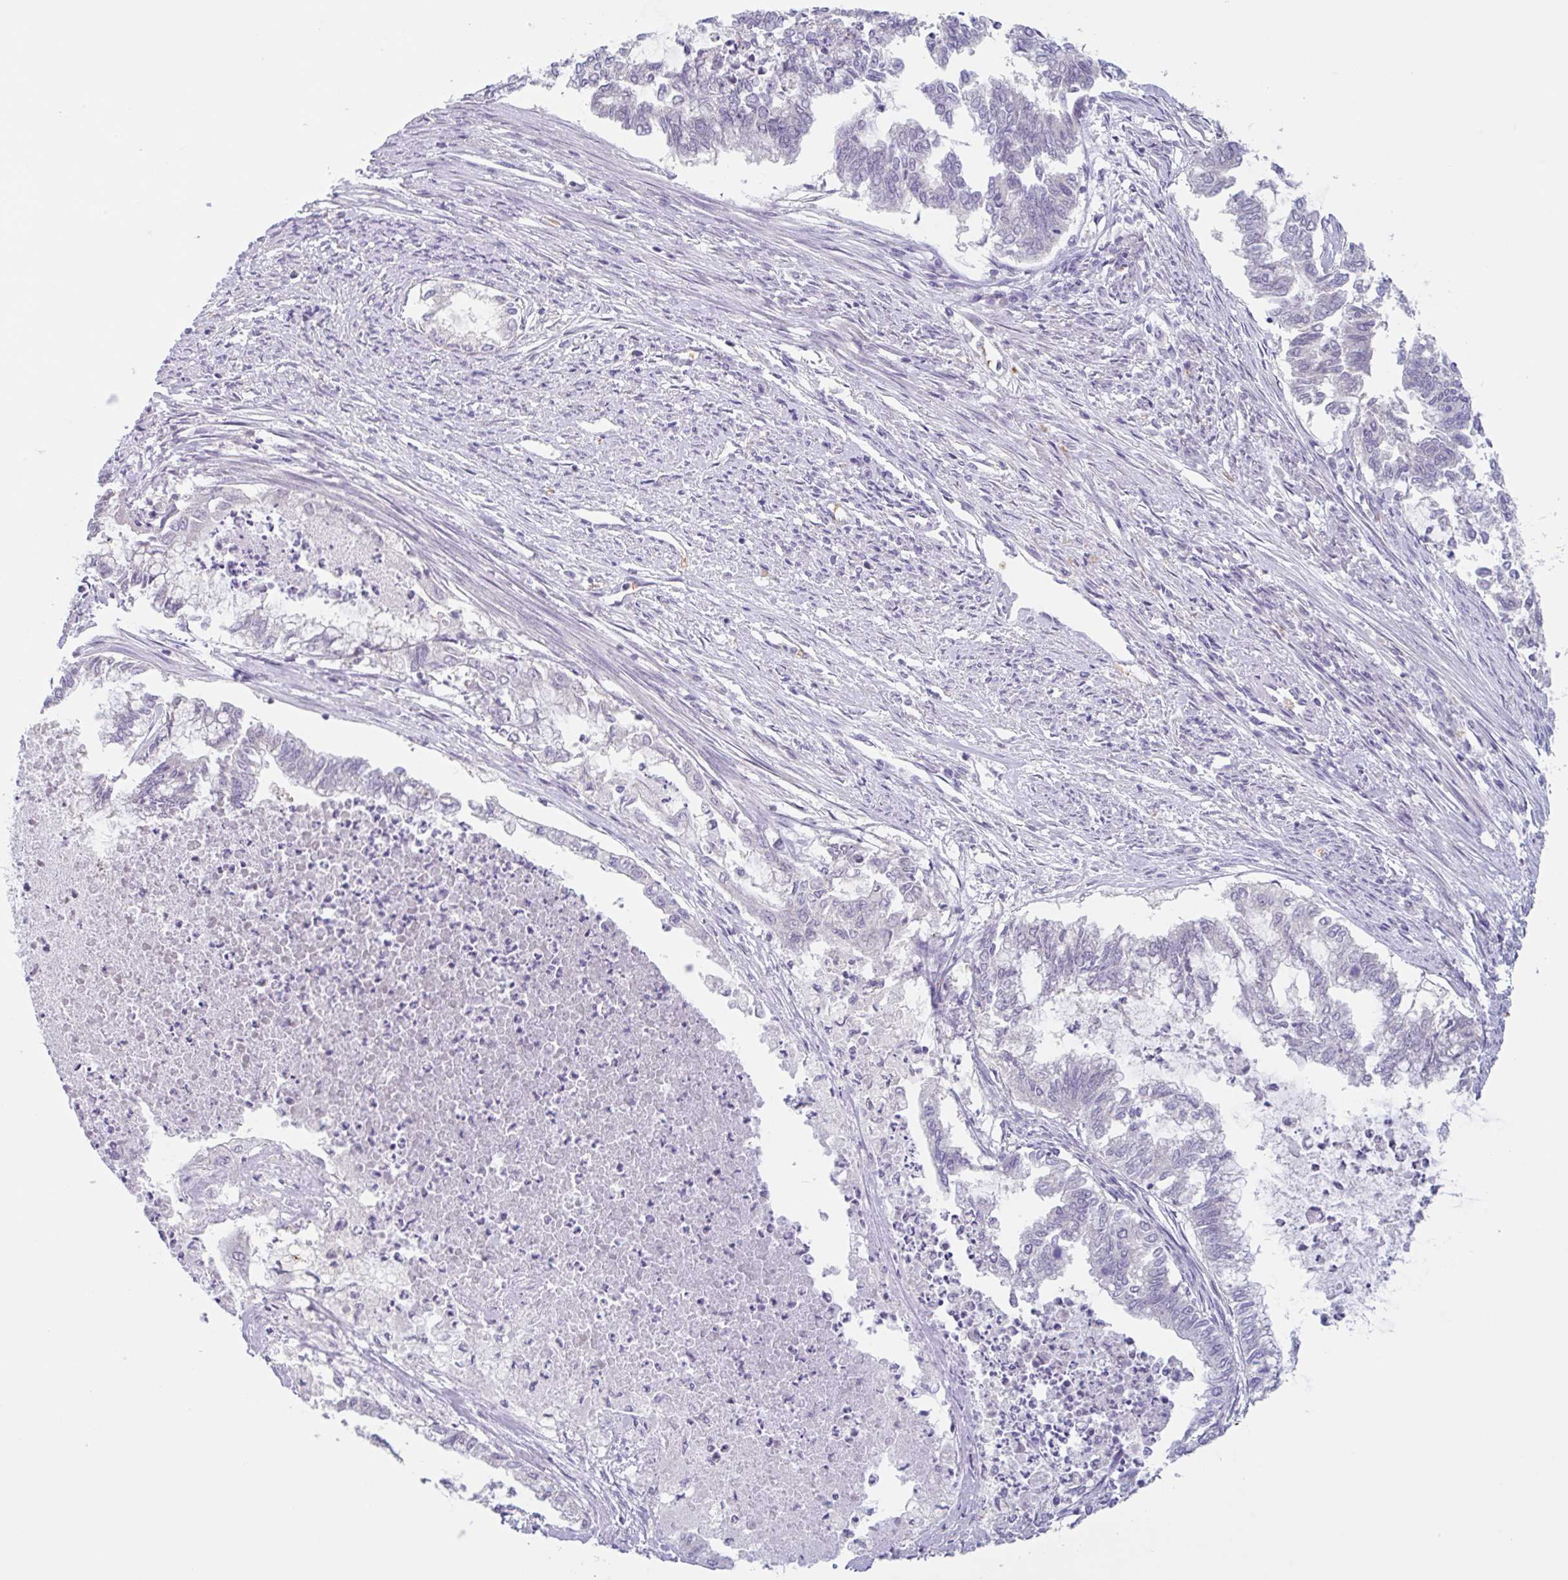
{"staining": {"intensity": "negative", "quantity": "none", "location": "none"}, "tissue": "endometrial cancer", "cell_type": "Tumor cells", "image_type": "cancer", "snomed": [{"axis": "morphology", "description": "Adenocarcinoma, NOS"}, {"axis": "topography", "description": "Endometrium"}], "caption": "Immunohistochemical staining of endometrial adenocarcinoma demonstrates no significant staining in tumor cells.", "gene": "RHAG", "patient": {"sex": "female", "age": 79}}